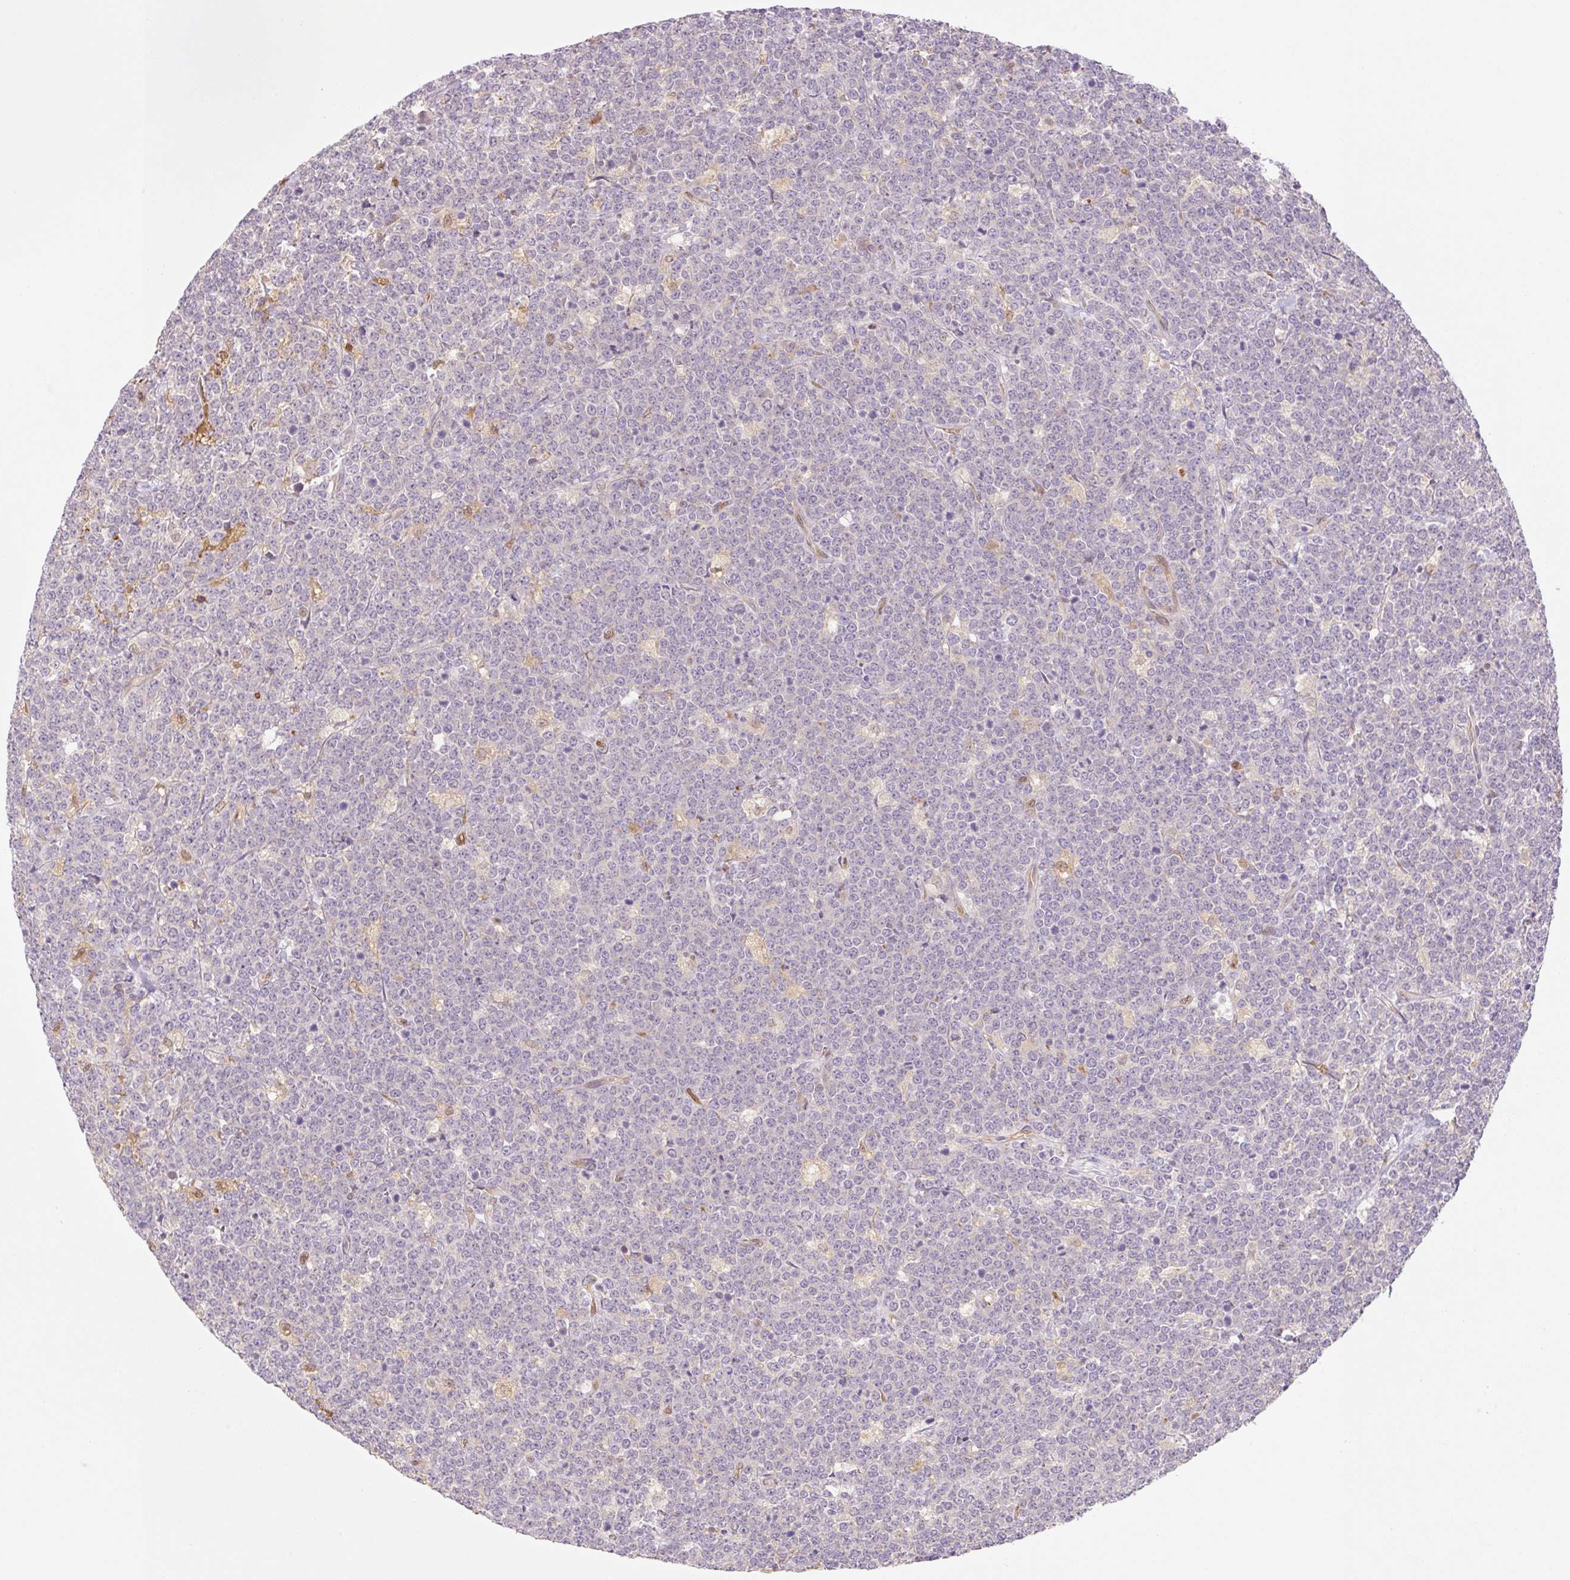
{"staining": {"intensity": "negative", "quantity": "none", "location": "none"}, "tissue": "lymphoma", "cell_type": "Tumor cells", "image_type": "cancer", "snomed": [{"axis": "morphology", "description": "Malignant lymphoma, non-Hodgkin's type, High grade"}, {"axis": "topography", "description": "Small intestine"}, {"axis": "topography", "description": "Colon"}], "caption": "An immunohistochemistry histopathology image of lymphoma is shown. There is no staining in tumor cells of lymphoma.", "gene": "FABP5", "patient": {"sex": "male", "age": 8}}